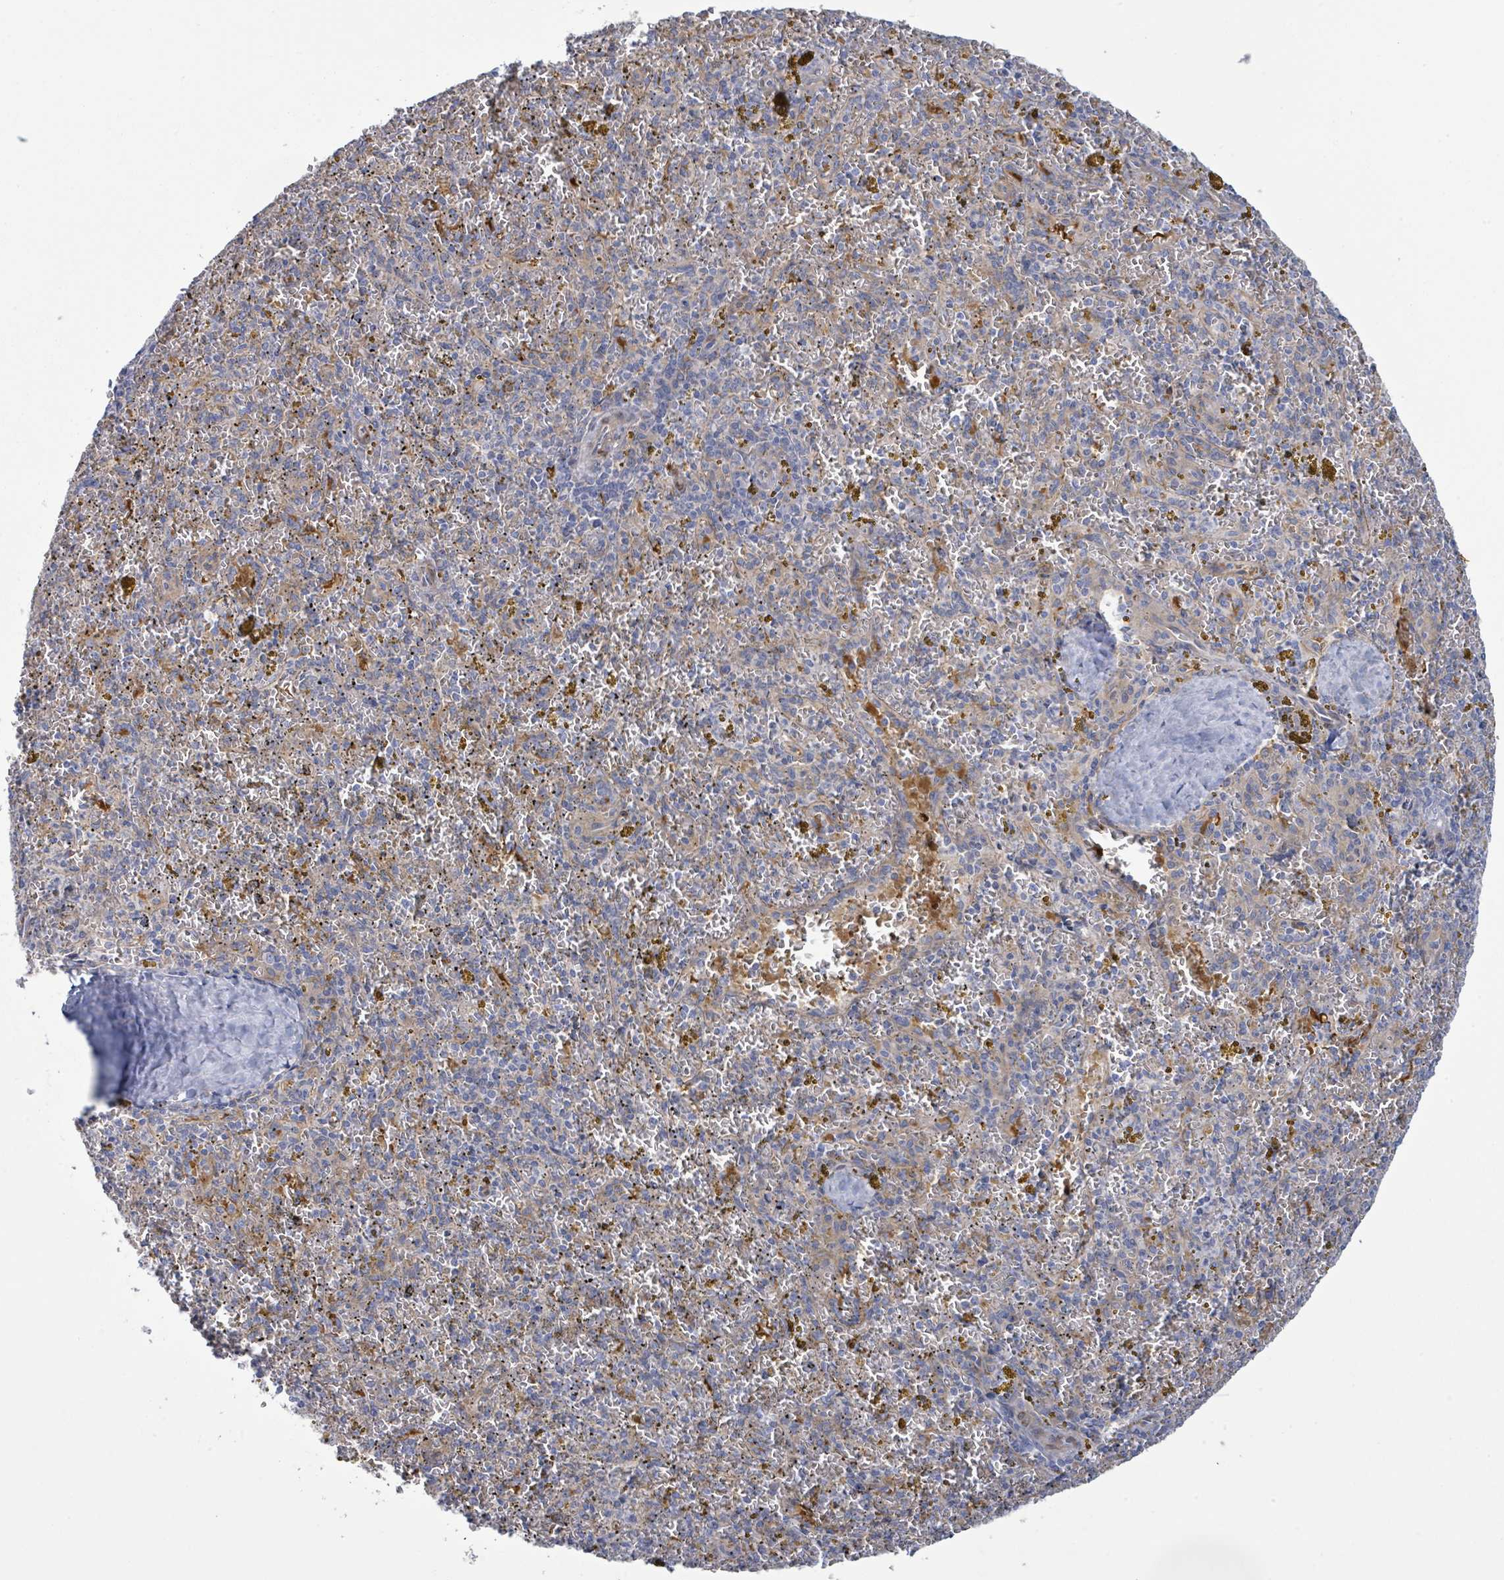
{"staining": {"intensity": "negative", "quantity": "none", "location": "none"}, "tissue": "spleen", "cell_type": "Cells in red pulp", "image_type": "normal", "snomed": [{"axis": "morphology", "description": "Normal tissue, NOS"}, {"axis": "topography", "description": "Spleen"}], "caption": "Cells in red pulp show no significant positivity in benign spleen.", "gene": "COL13A1", "patient": {"sex": "male", "age": 57}}